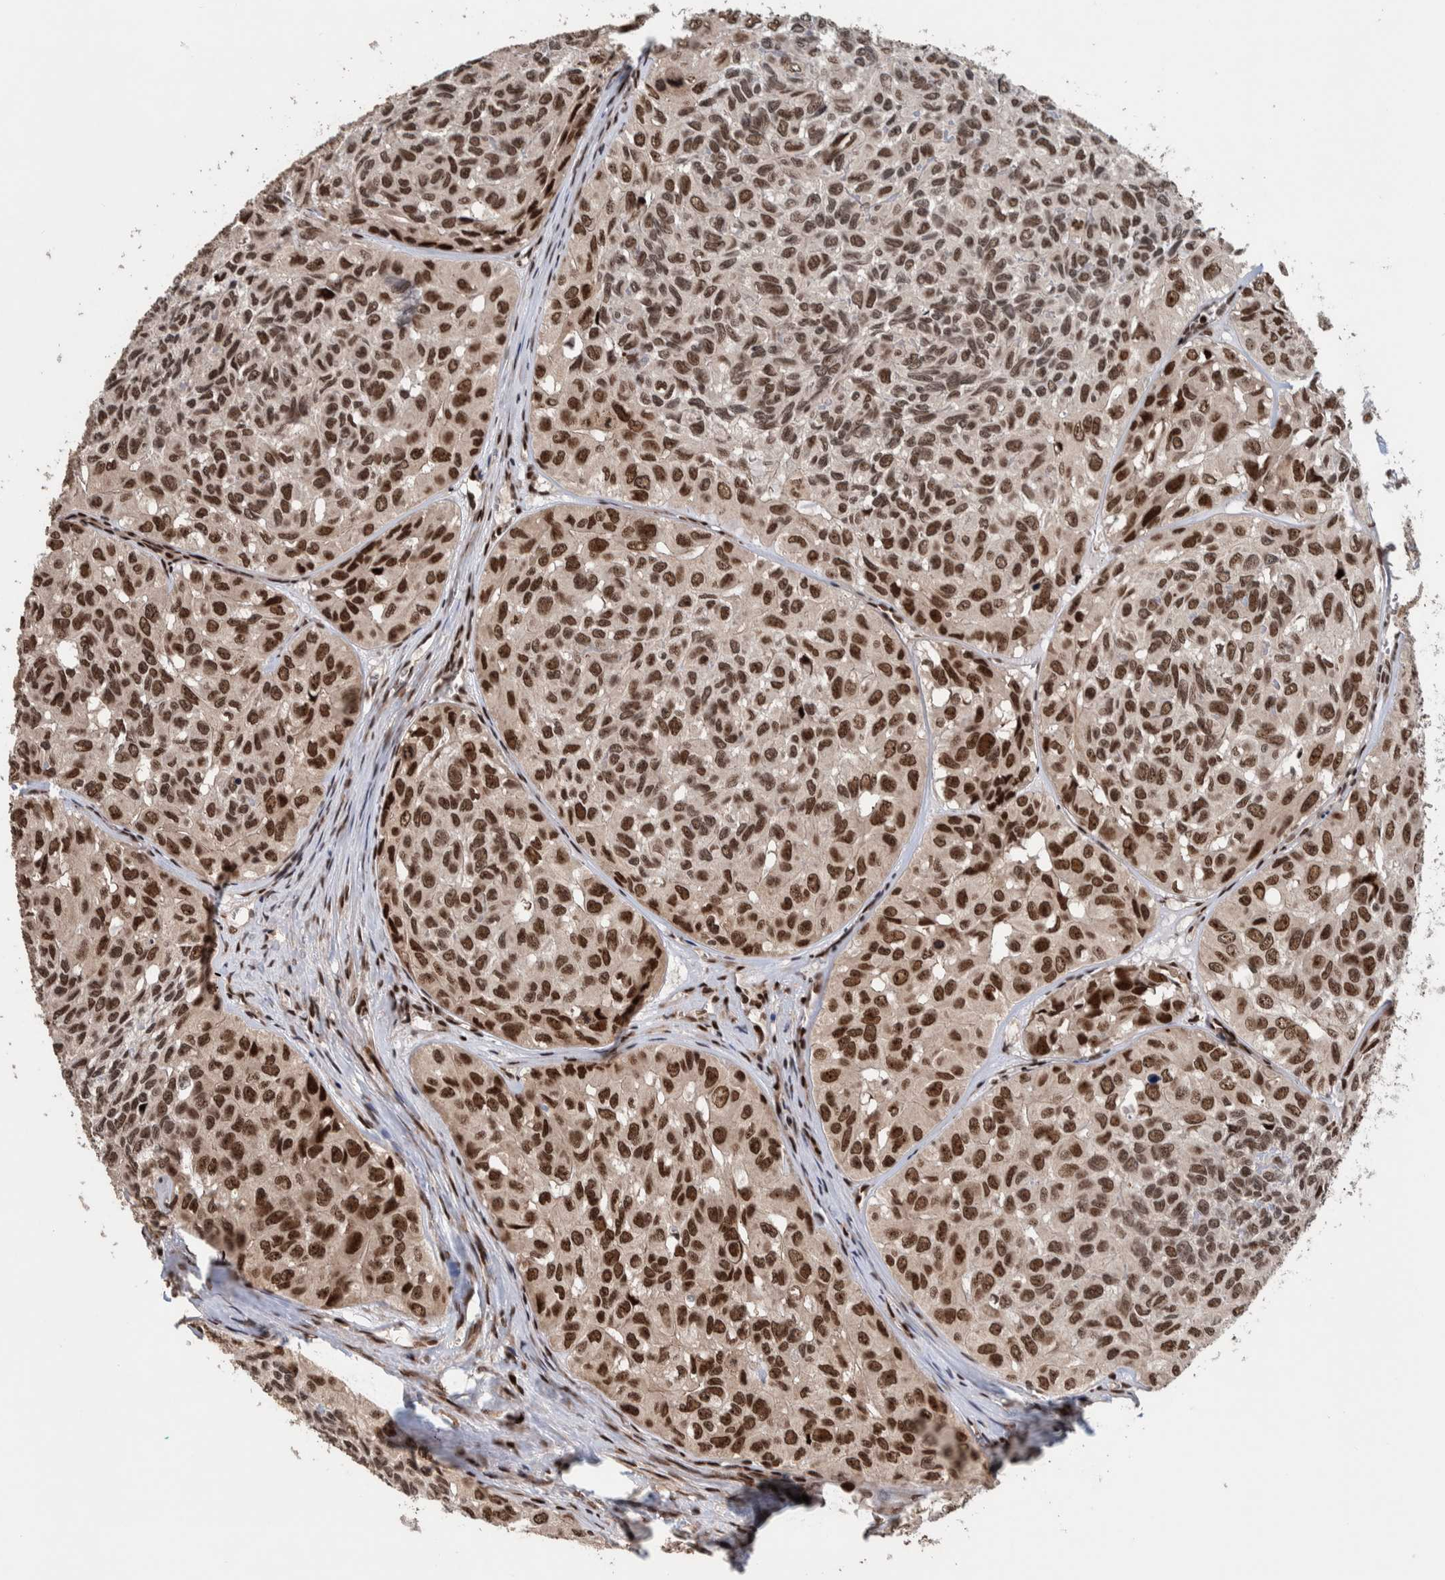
{"staining": {"intensity": "strong", "quantity": ">75%", "location": "nuclear"}, "tissue": "head and neck cancer", "cell_type": "Tumor cells", "image_type": "cancer", "snomed": [{"axis": "morphology", "description": "Adenocarcinoma, NOS"}, {"axis": "topography", "description": "Salivary gland, NOS"}, {"axis": "topography", "description": "Head-Neck"}], "caption": "IHC micrograph of head and neck cancer stained for a protein (brown), which demonstrates high levels of strong nuclear expression in approximately >75% of tumor cells.", "gene": "CHD4", "patient": {"sex": "female", "age": 76}}